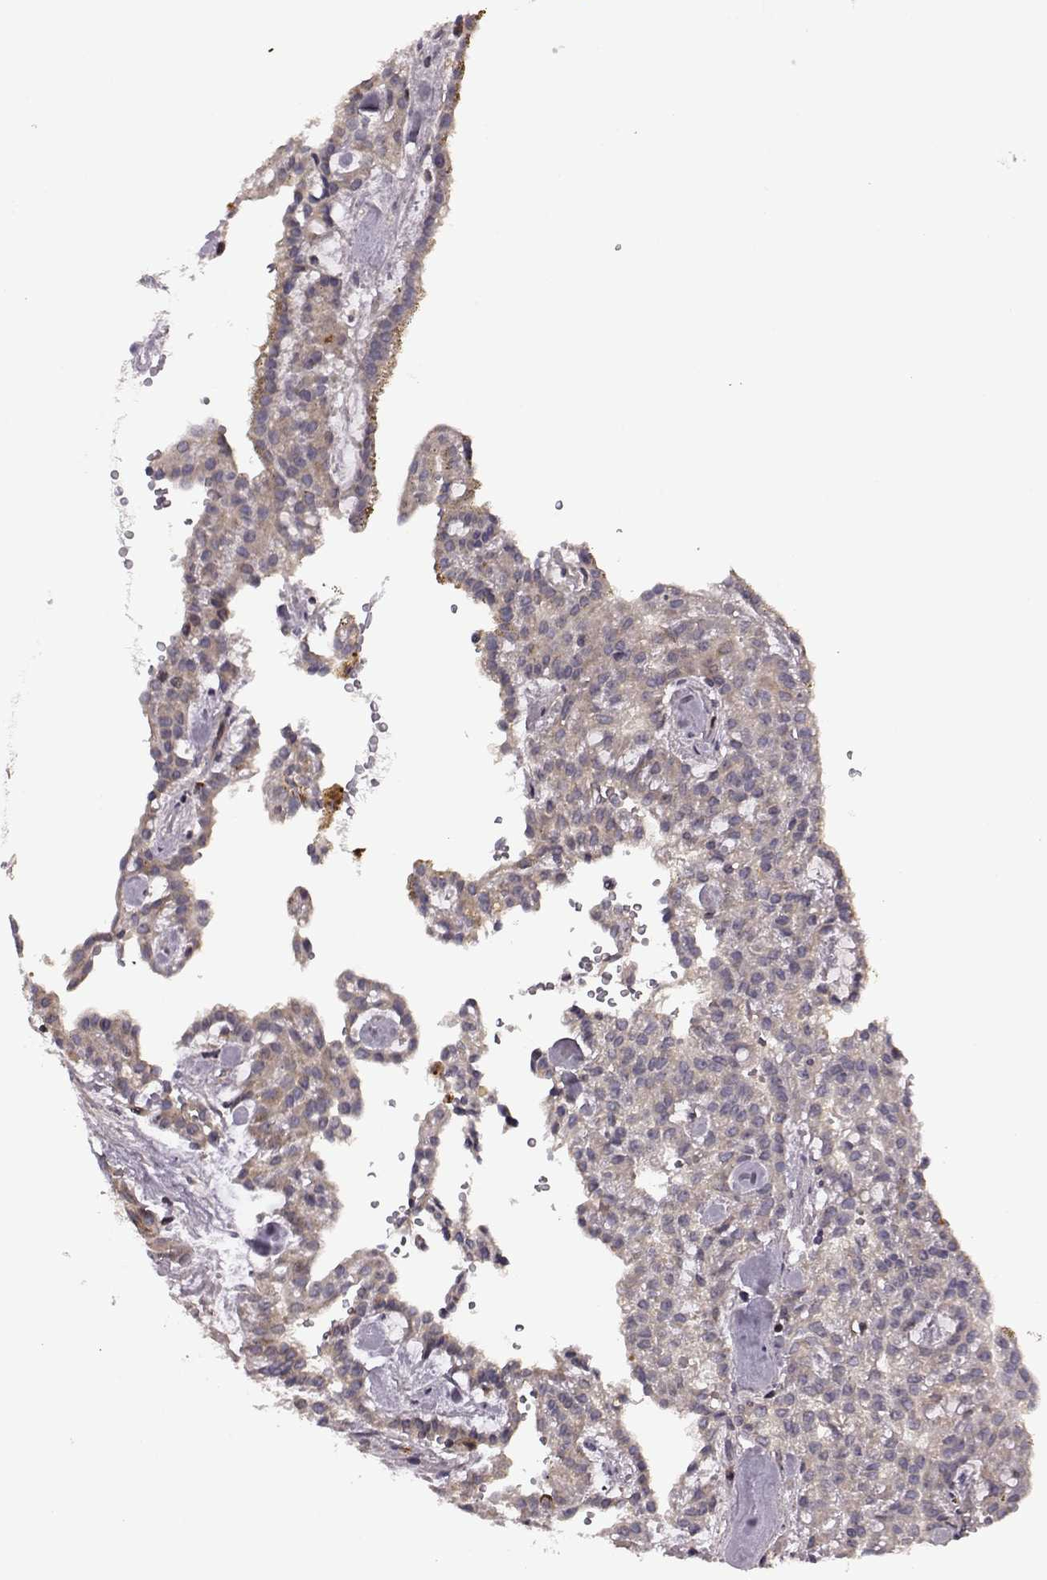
{"staining": {"intensity": "weak", "quantity": "<25%", "location": "cytoplasmic/membranous"}, "tissue": "renal cancer", "cell_type": "Tumor cells", "image_type": "cancer", "snomed": [{"axis": "morphology", "description": "Adenocarcinoma, NOS"}, {"axis": "topography", "description": "Kidney"}], "caption": "Immunohistochemical staining of human adenocarcinoma (renal) reveals no significant staining in tumor cells.", "gene": "TRMU", "patient": {"sex": "male", "age": 63}}